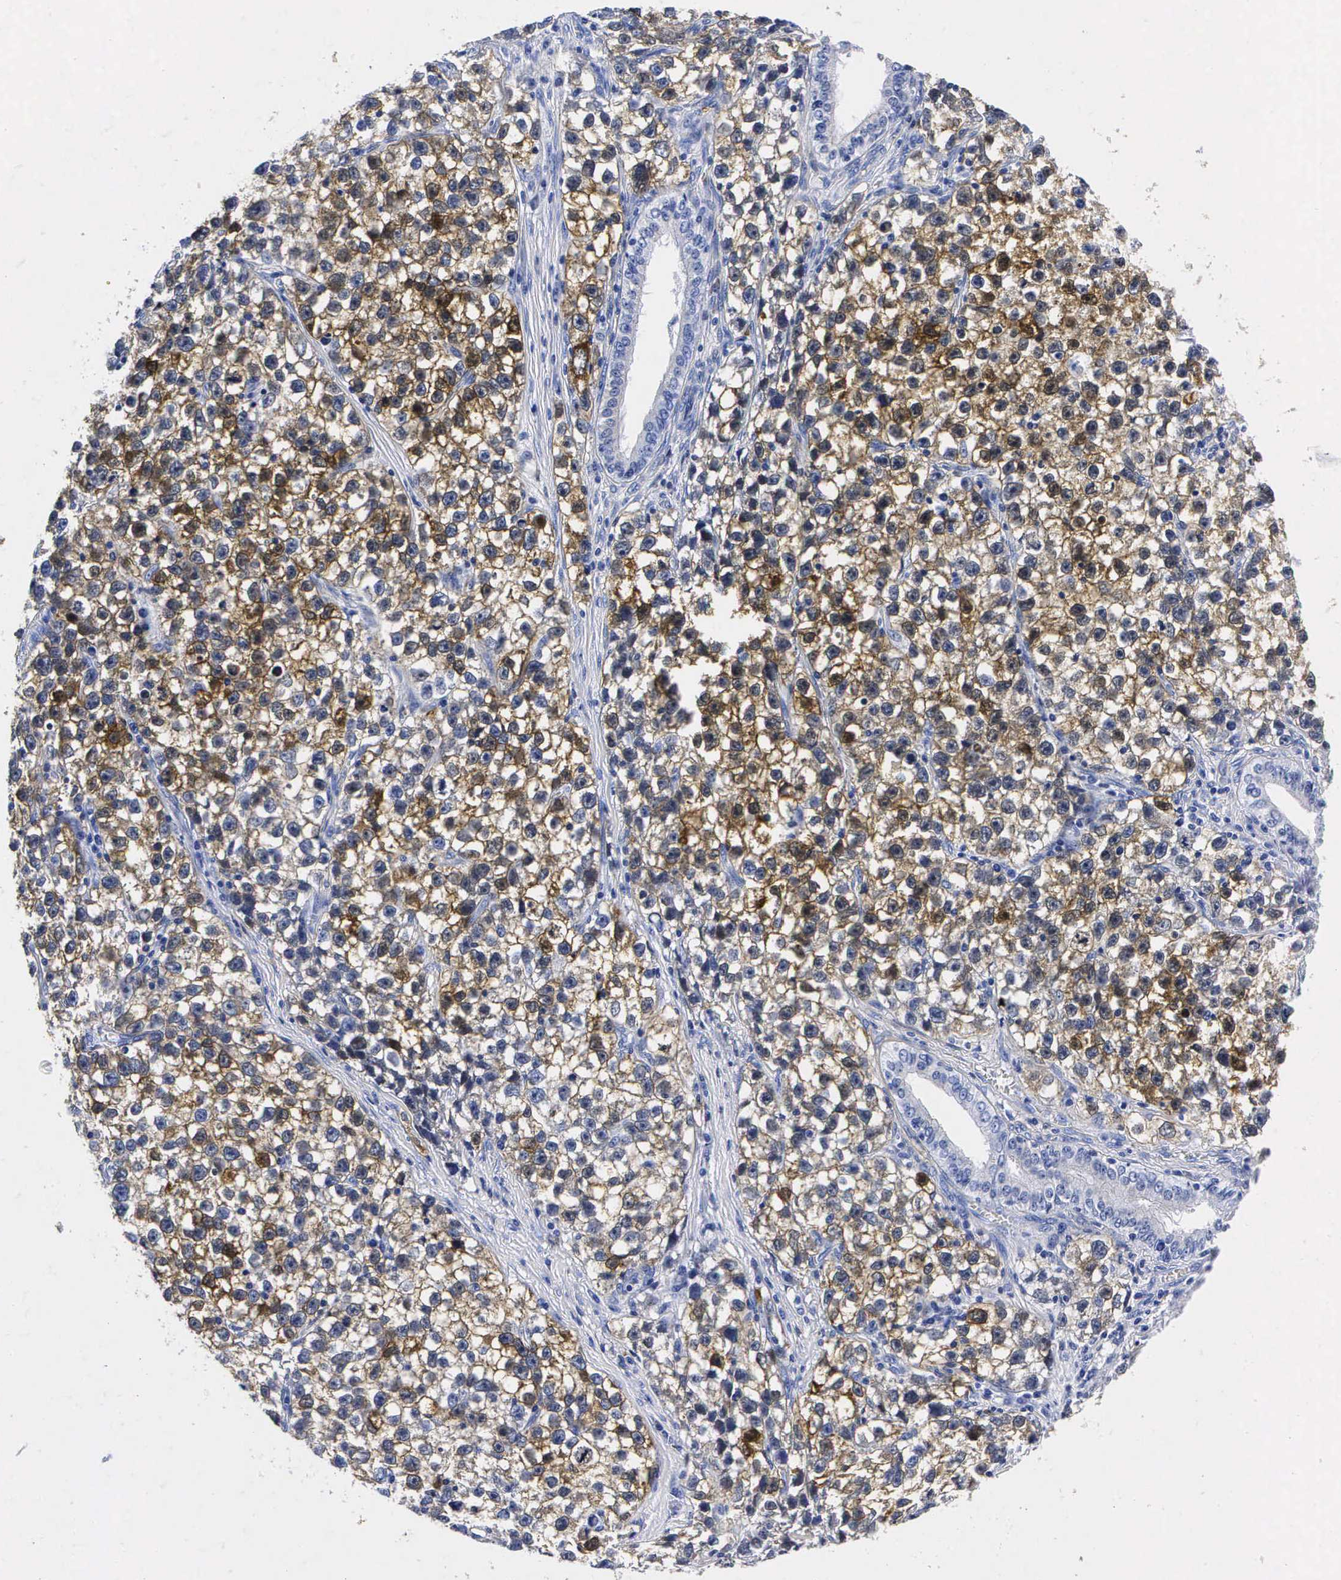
{"staining": {"intensity": "strong", "quantity": ">75%", "location": "cytoplasmic/membranous"}, "tissue": "testis cancer", "cell_type": "Tumor cells", "image_type": "cancer", "snomed": [{"axis": "morphology", "description": "Seminoma, NOS"}, {"axis": "morphology", "description": "Carcinoma, Embryonal, NOS"}, {"axis": "topography", "description": "Testis"}], "caption": "Immunohistochemistry (IHC) of human testis cancer shows high levels of strong cytoplasmic/membranous positivity in about >75% of tumor cells. The staining was performed using DAB to visualize the protein expression in brown, while the nuclei were stained in blue with hematoxylin (Magnification: 20x).", "gene": "ENO2", "patient": {"sex": "male", "age": 30}}